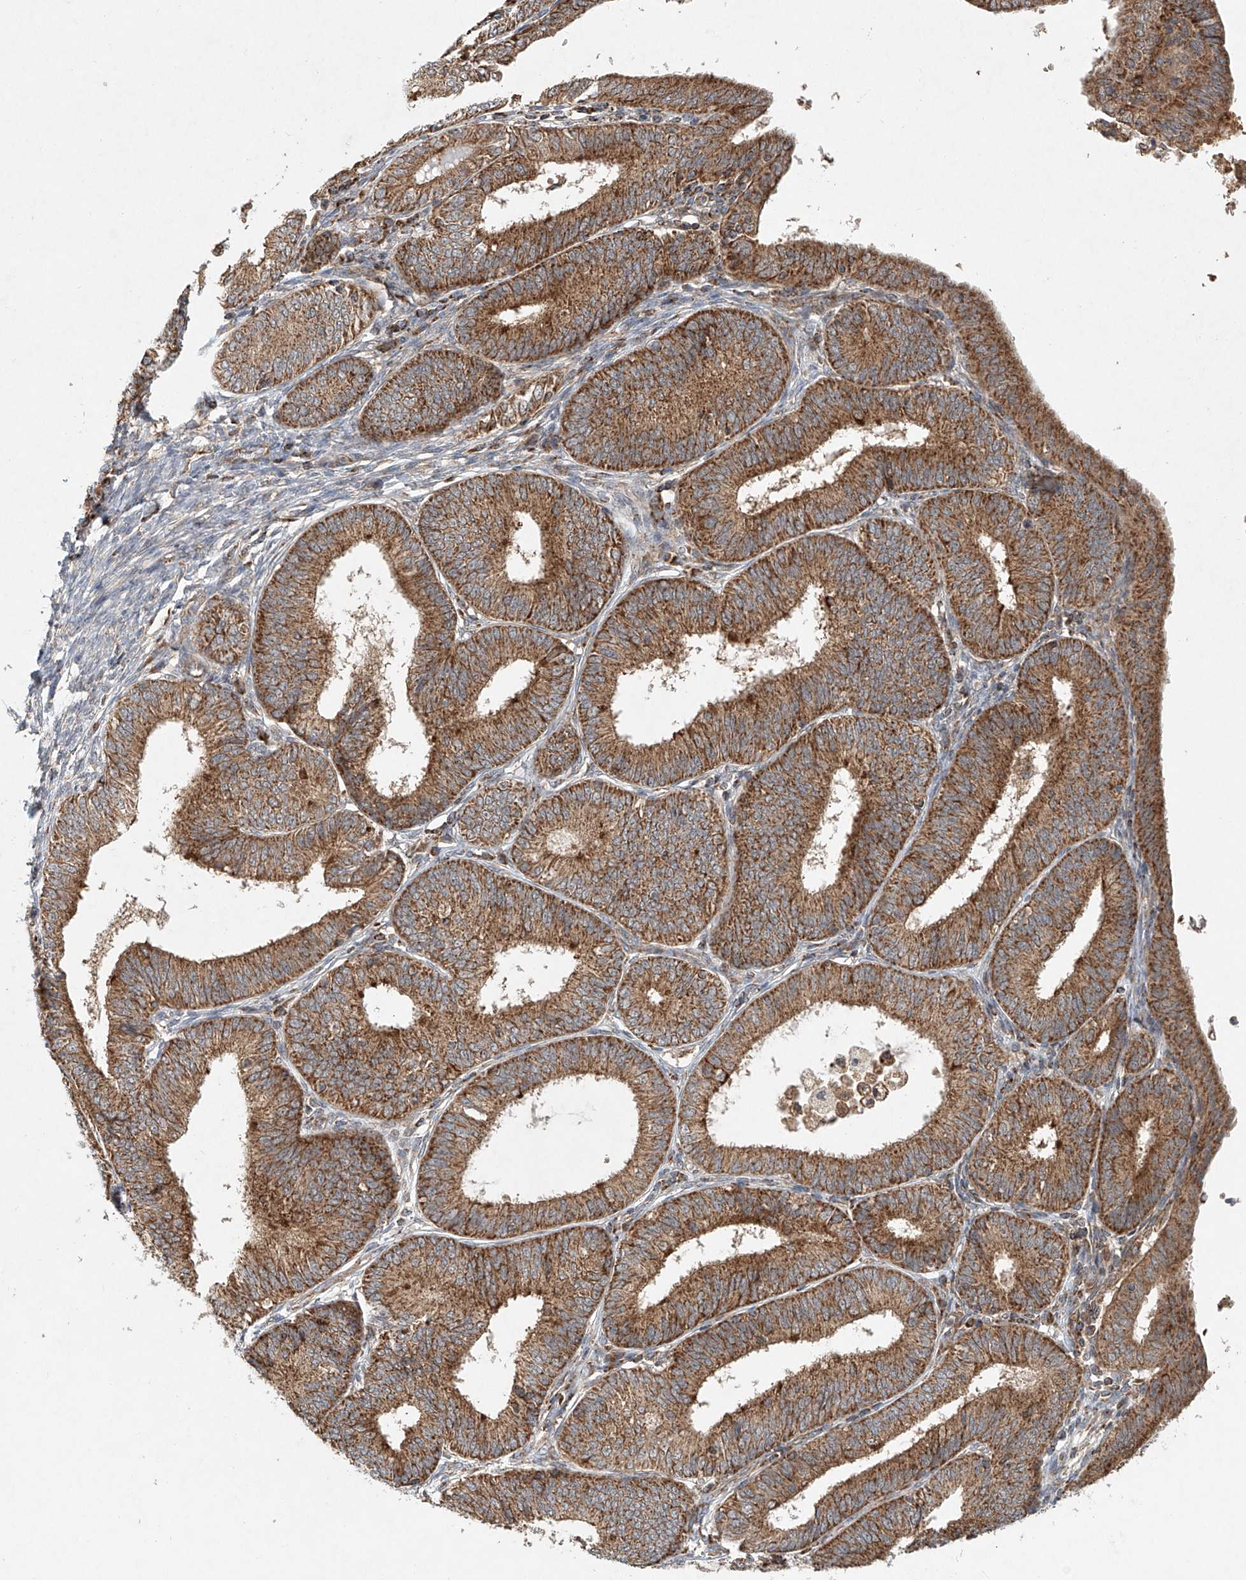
{"staining": {"intensity": "moderate", "quantity": ">75%", "location": "cytoplasmic/membranous"}, "tissue": "endometrial cancer", "cell_type": "Tumor cells", "image_type": "cancer", "snomed": [{"axis": "morphology", "description": "Adenocarcinoma, NOS"}, {"axis": "topography", "description": "Endometrium"}], "caption": "Immunohistochemistry (IHC) micrograph of neoplastic tissue: human endometrial adenocarcinoma stained using immunohistochemistry shows medium levels of moderate protein expression localized specifically in the cytoplasmic/membranous of tumor cells, appearing as a cytoplasmic/membranous brown color.", "gene": "DCAF11", "patient": {"sex": "female", "age": 51}}